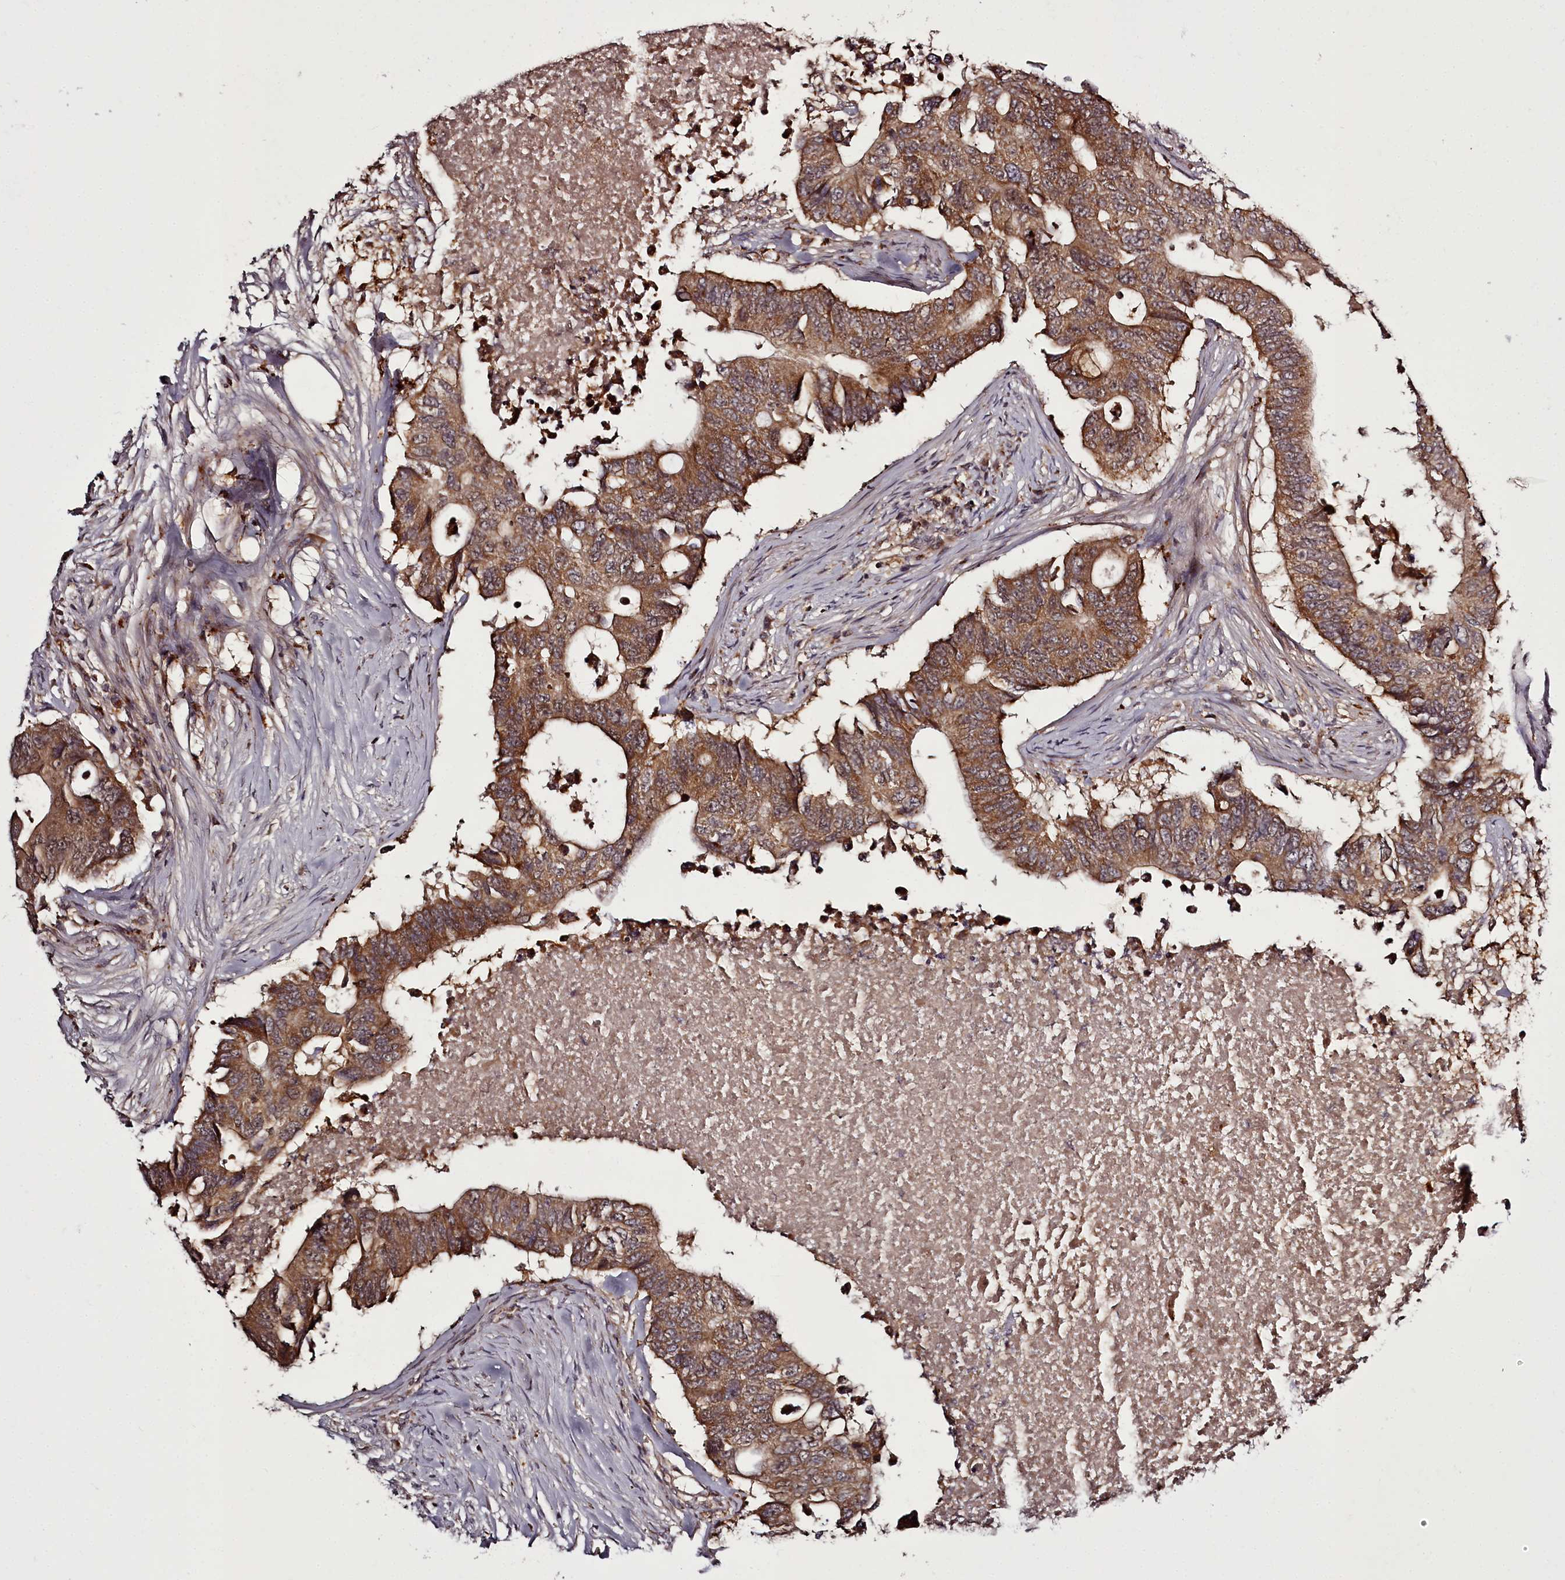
{"staining": {"intensity": "moderate", "quantity": ">75%", "location": "cytoplasmic/membranous"}, "tissue": "colorectal cancer", "cell_type": "Tumor cells", "image_type": "cancer", "snomed": [{"axis": "morphology", "description": "Adenocarcinoma, NOS"}, {"axis": "topography", "description": "Colon"}], "caption": "Tumor cells reveal medium levels of moderate cytoplasmic/membranous expression in about >75% of cells in colorectal cancer (adenocarcinoma). (DAB (3,3'-diaminobenzidine) IHC with brightfield microscopy, high magnification).", "gene": "PCBP2", "patient": {"sex": "male", "age": 71}}